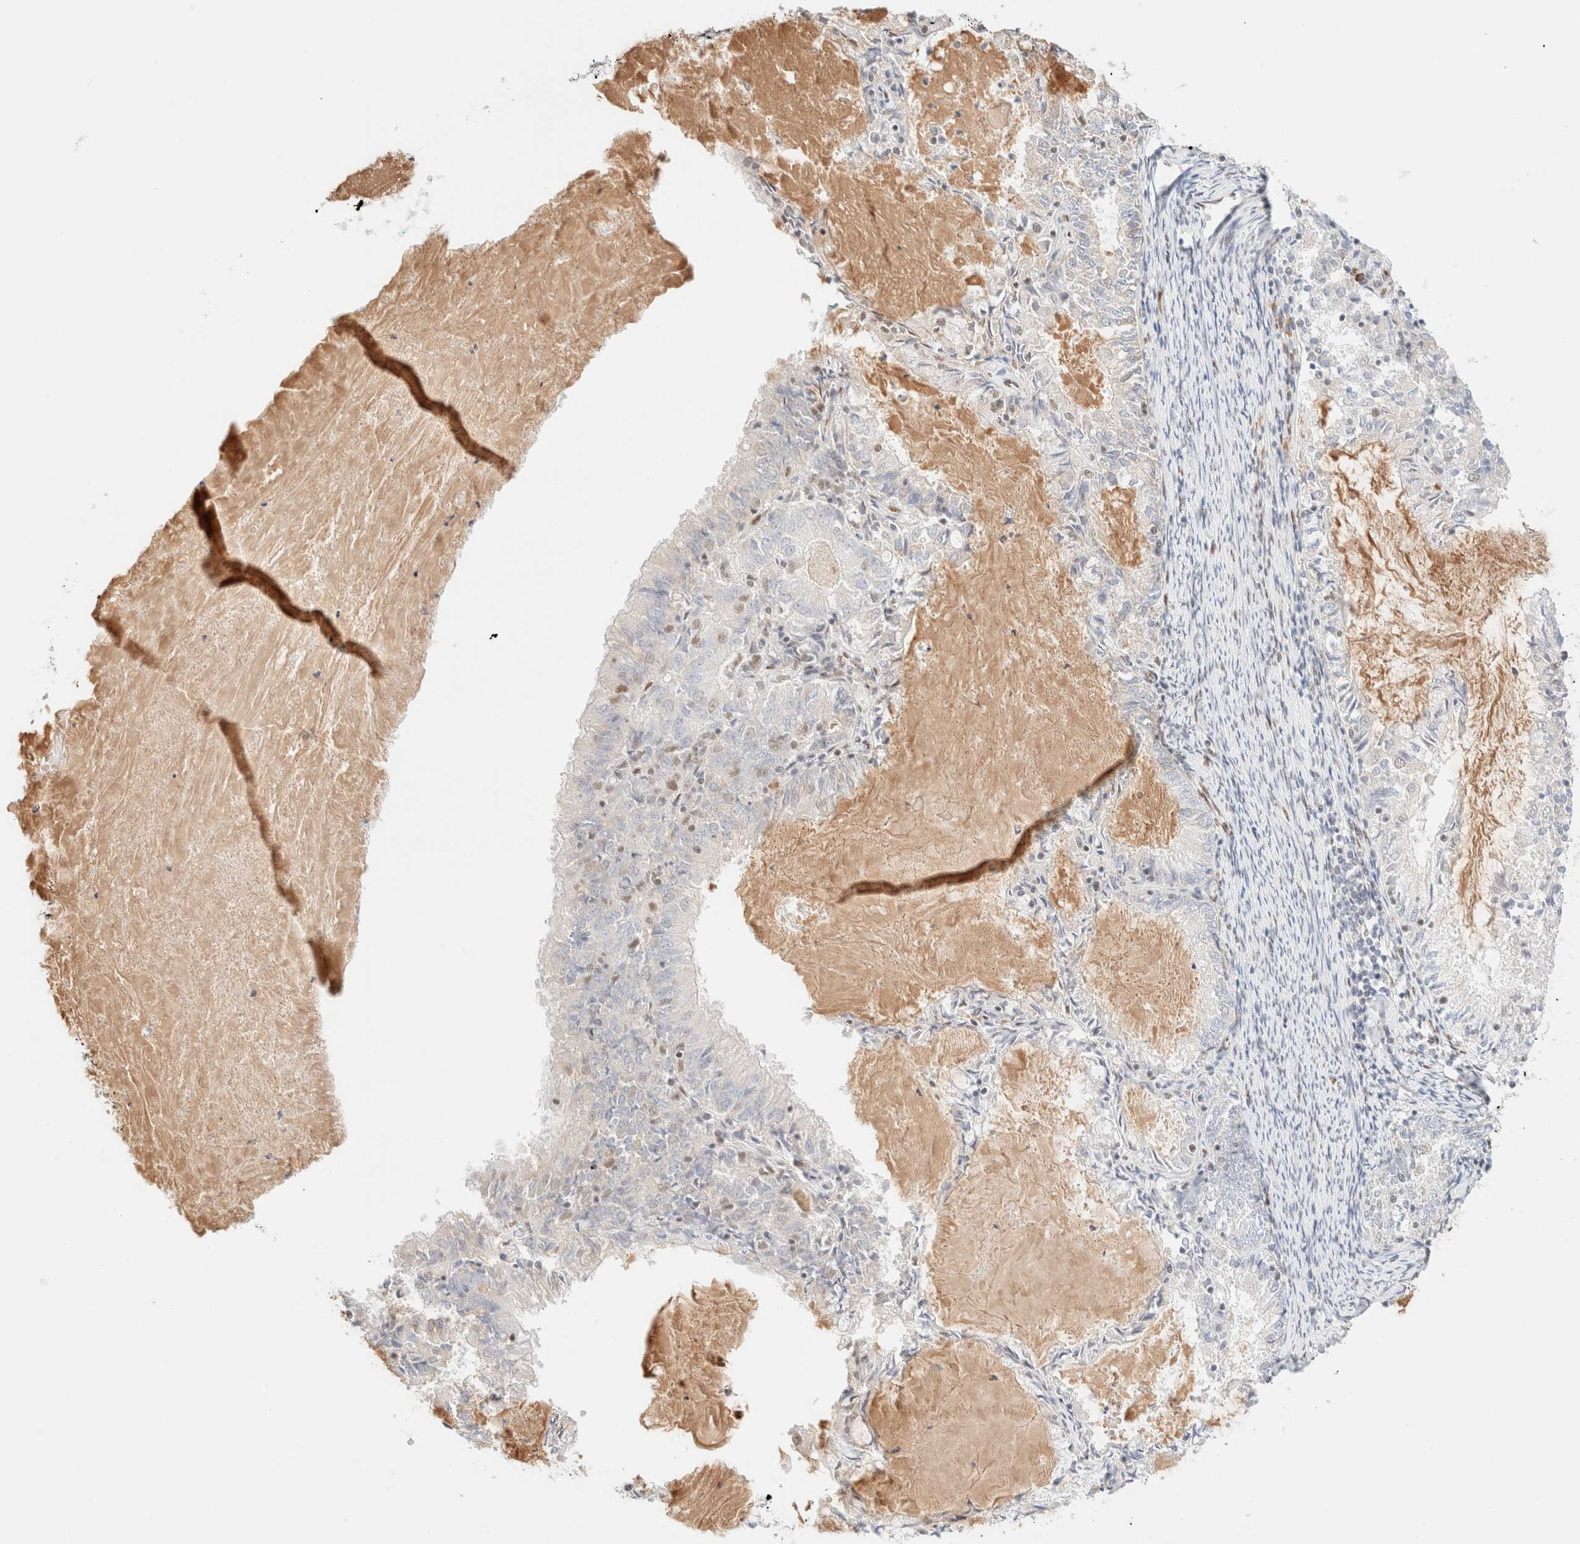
{"staining": {"intensity": "negative", "quantity": "none", "location": "none"}, "tissue": "endometrial cancer", "cell_type": "Tumor cells", "image_type": "cancer", "snomed": [{"axis": "morphology", "description": "Adenocarcinoma, NOS"}, {"axis": "topography", "description": "Endometrium"}], "caption": "Endometrial cancer stained for a protein using immunohistochemistry (IHC) demonstrates no positivity tumor cells.", "gene": "CIC", "patient": {"sex": "female", "age": 57}}